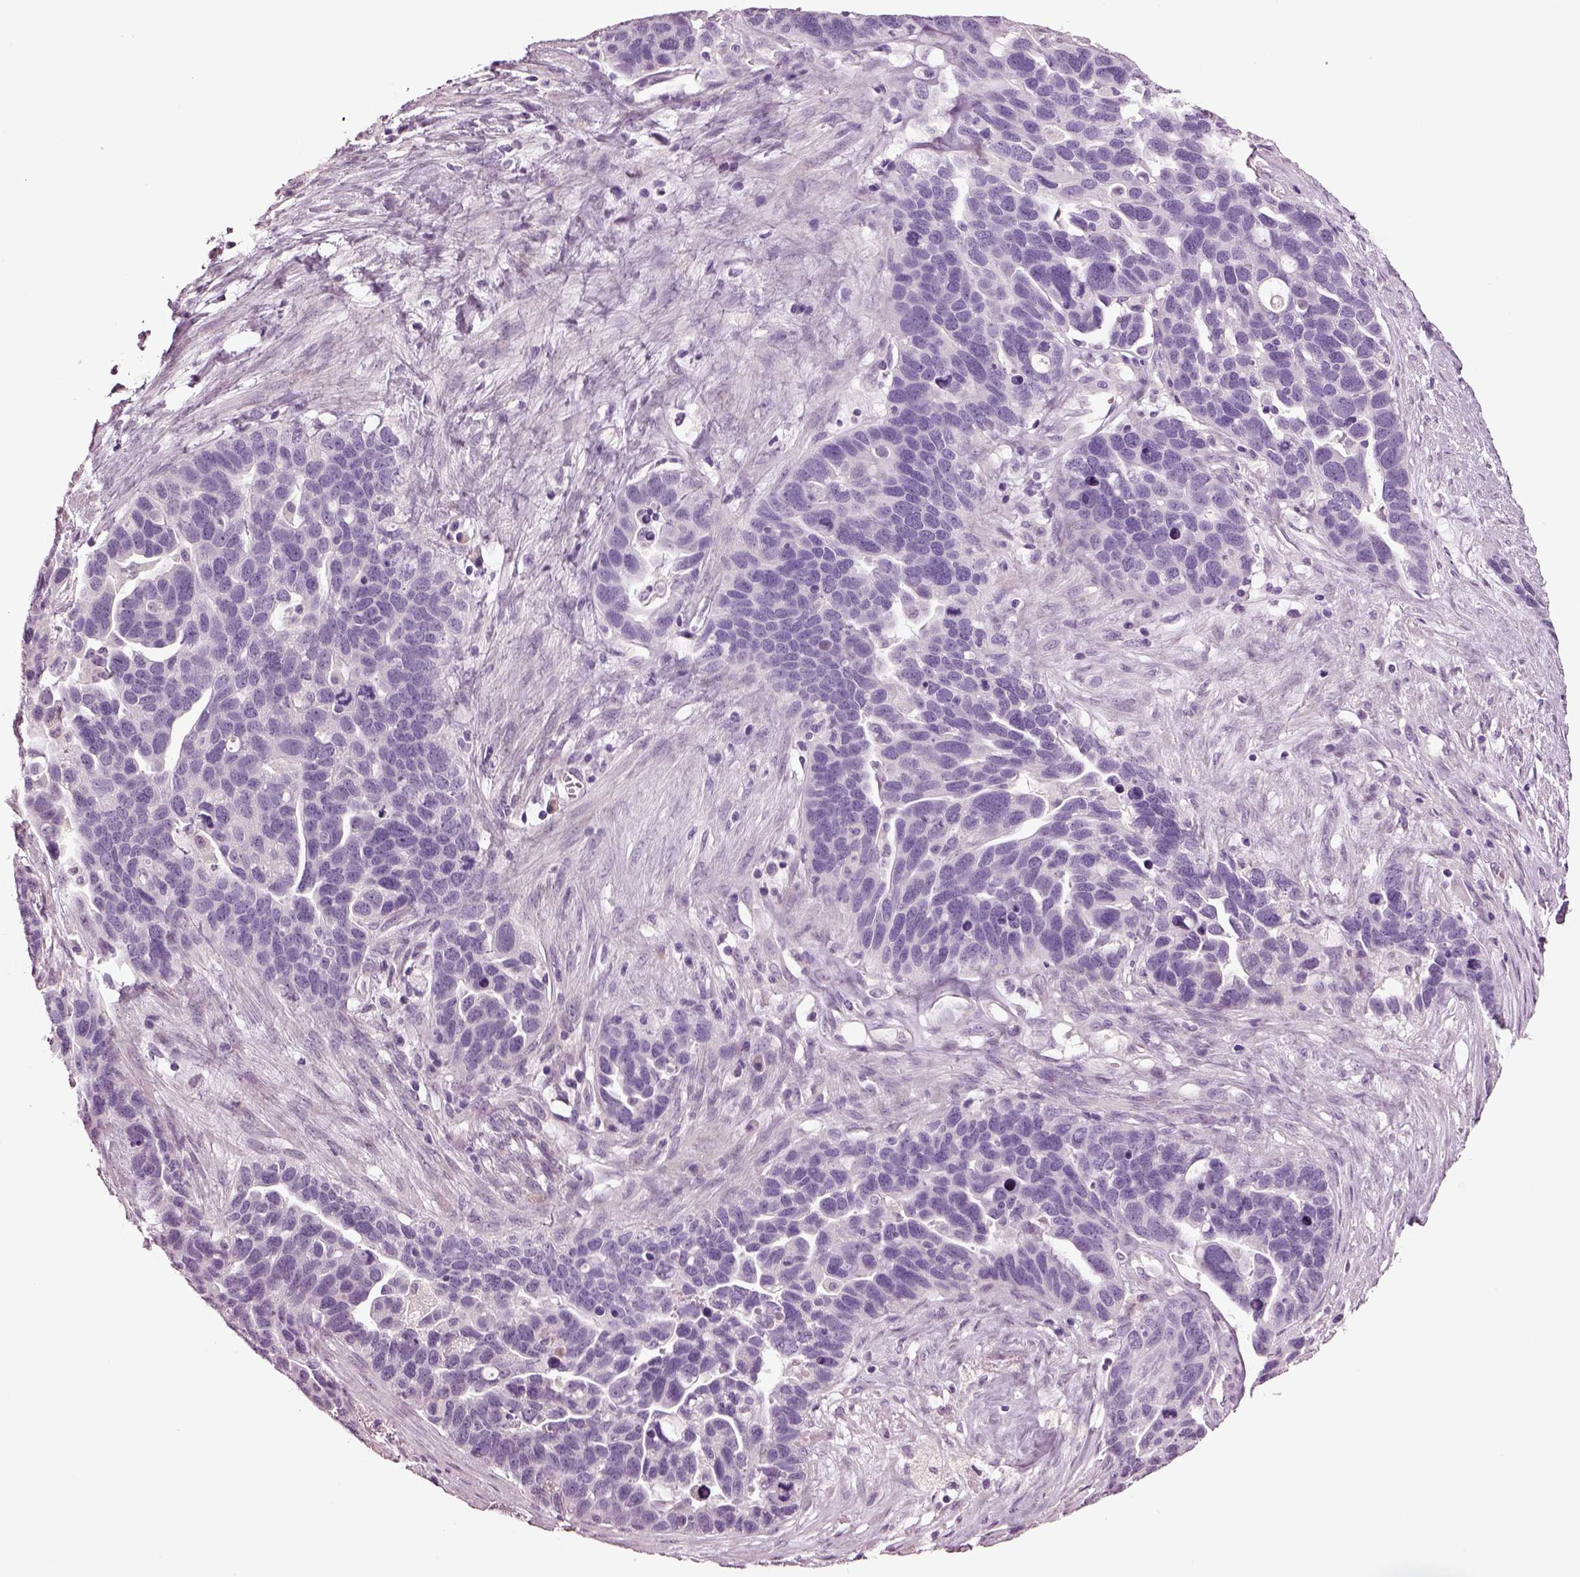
{"staining": {"intensity": "negative", "quantity": "none", "location": "none"}, "tissue": "ovarian cancer", "cell_type": "Tumor cells", "image_type": "cancer", "snomed": [{"axis": "morphology", "description": "Cystadenocarcinoma, serous, NOS"}, {"axis": "topography", "description": "Ovary"}], "caption": "There is no significant expression in tumor cells of ovarian cancer (serous cystadenocarcinoma).", "gene": "GUCA1A", "patient": {"sex": "female", "age": 54}}